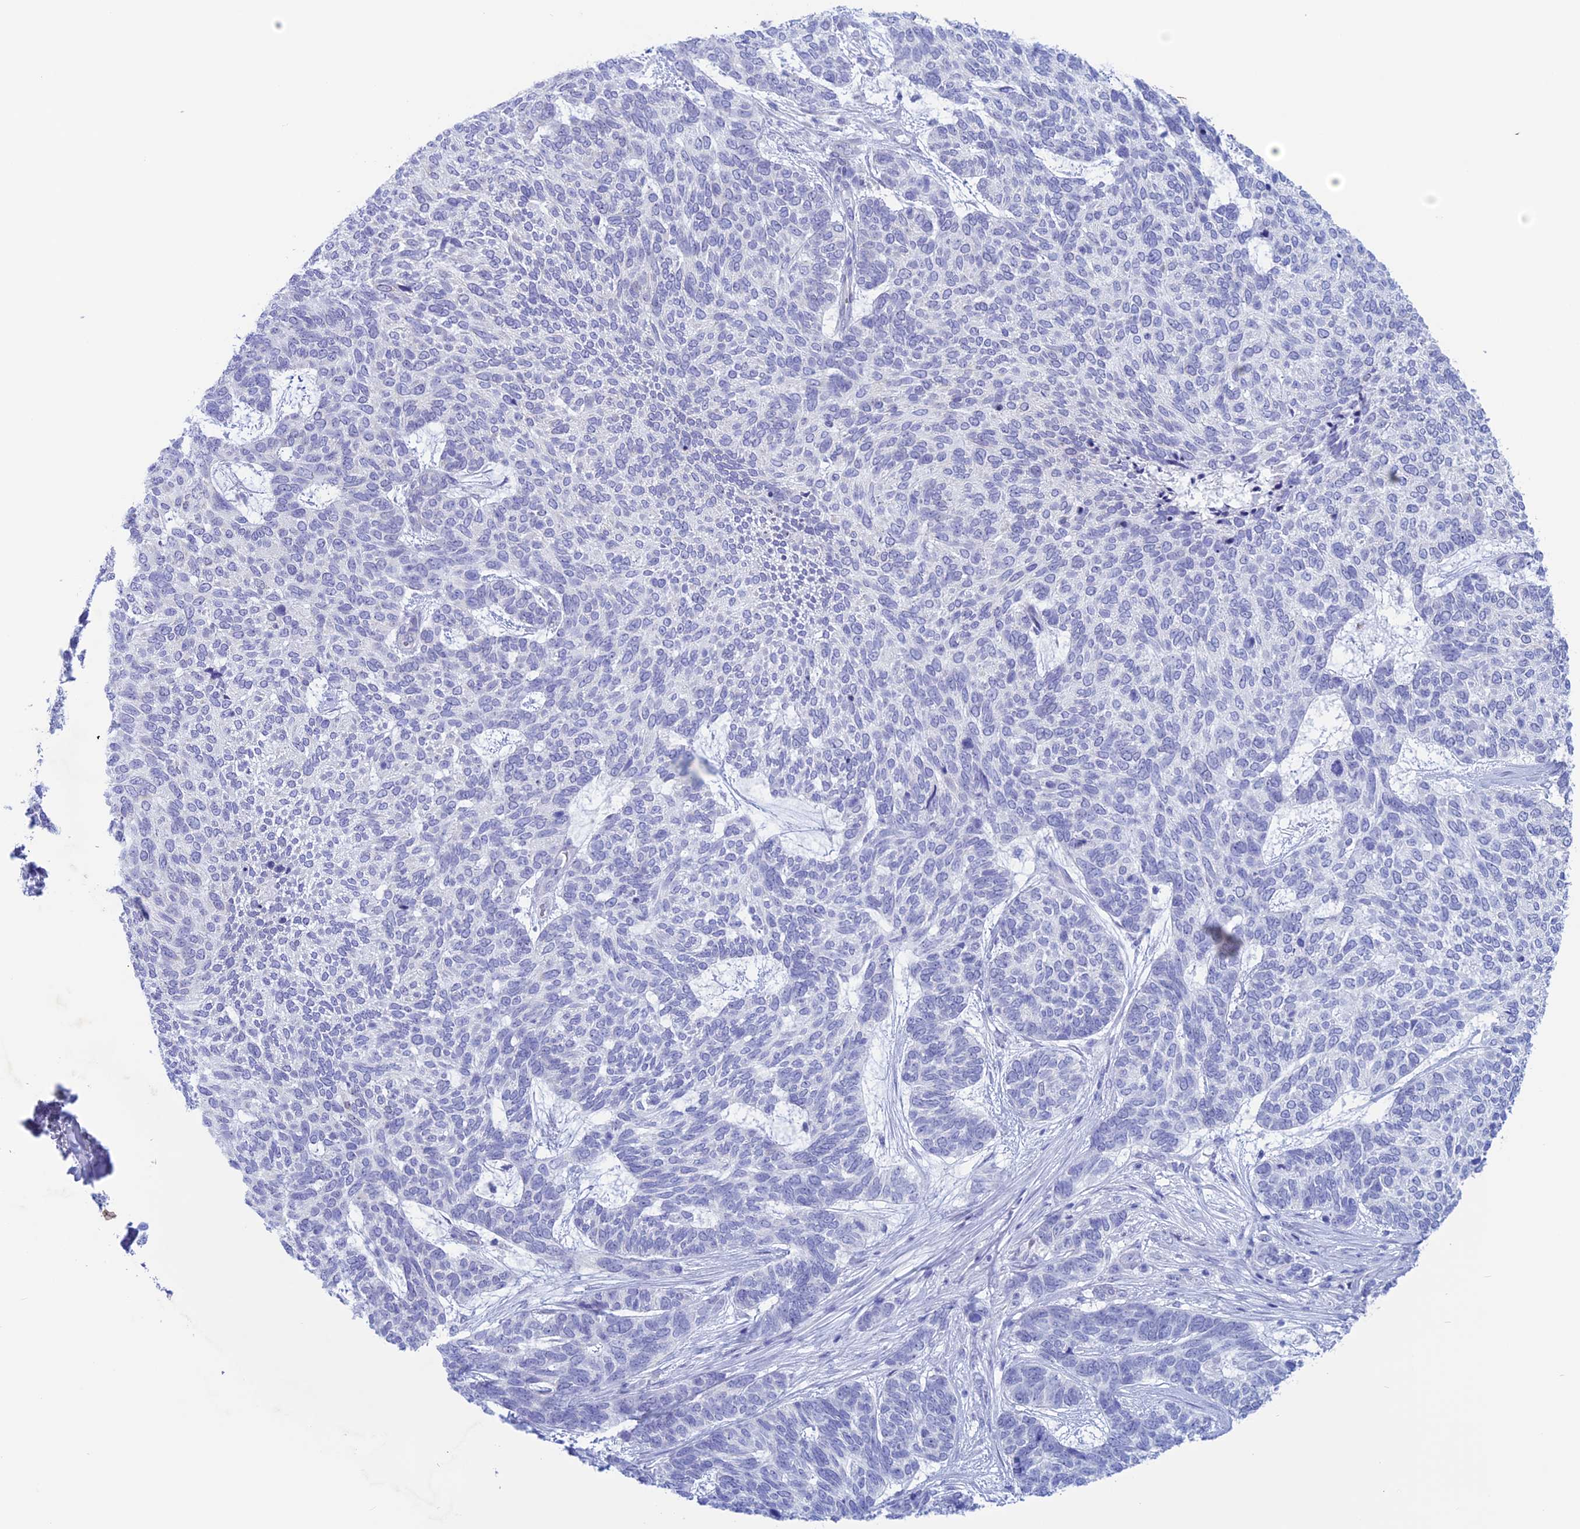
{"staining": {"intensity": "negative", "quantity": "none", "location": "none"}, "tissue": "skin cancer", "cell_type": "Tumor cells", "image_type": "cancer", "snomed": [{"axis": "morphology", "description": "Basal cell carcinoma"}, {"axis": "topography", "description": "Skin"}], "caption": "IHC of skin cancer displays no positivity in tumor cells.", "gene": "LHFPL2", "patient": {"sex": "female", "age": 65}}